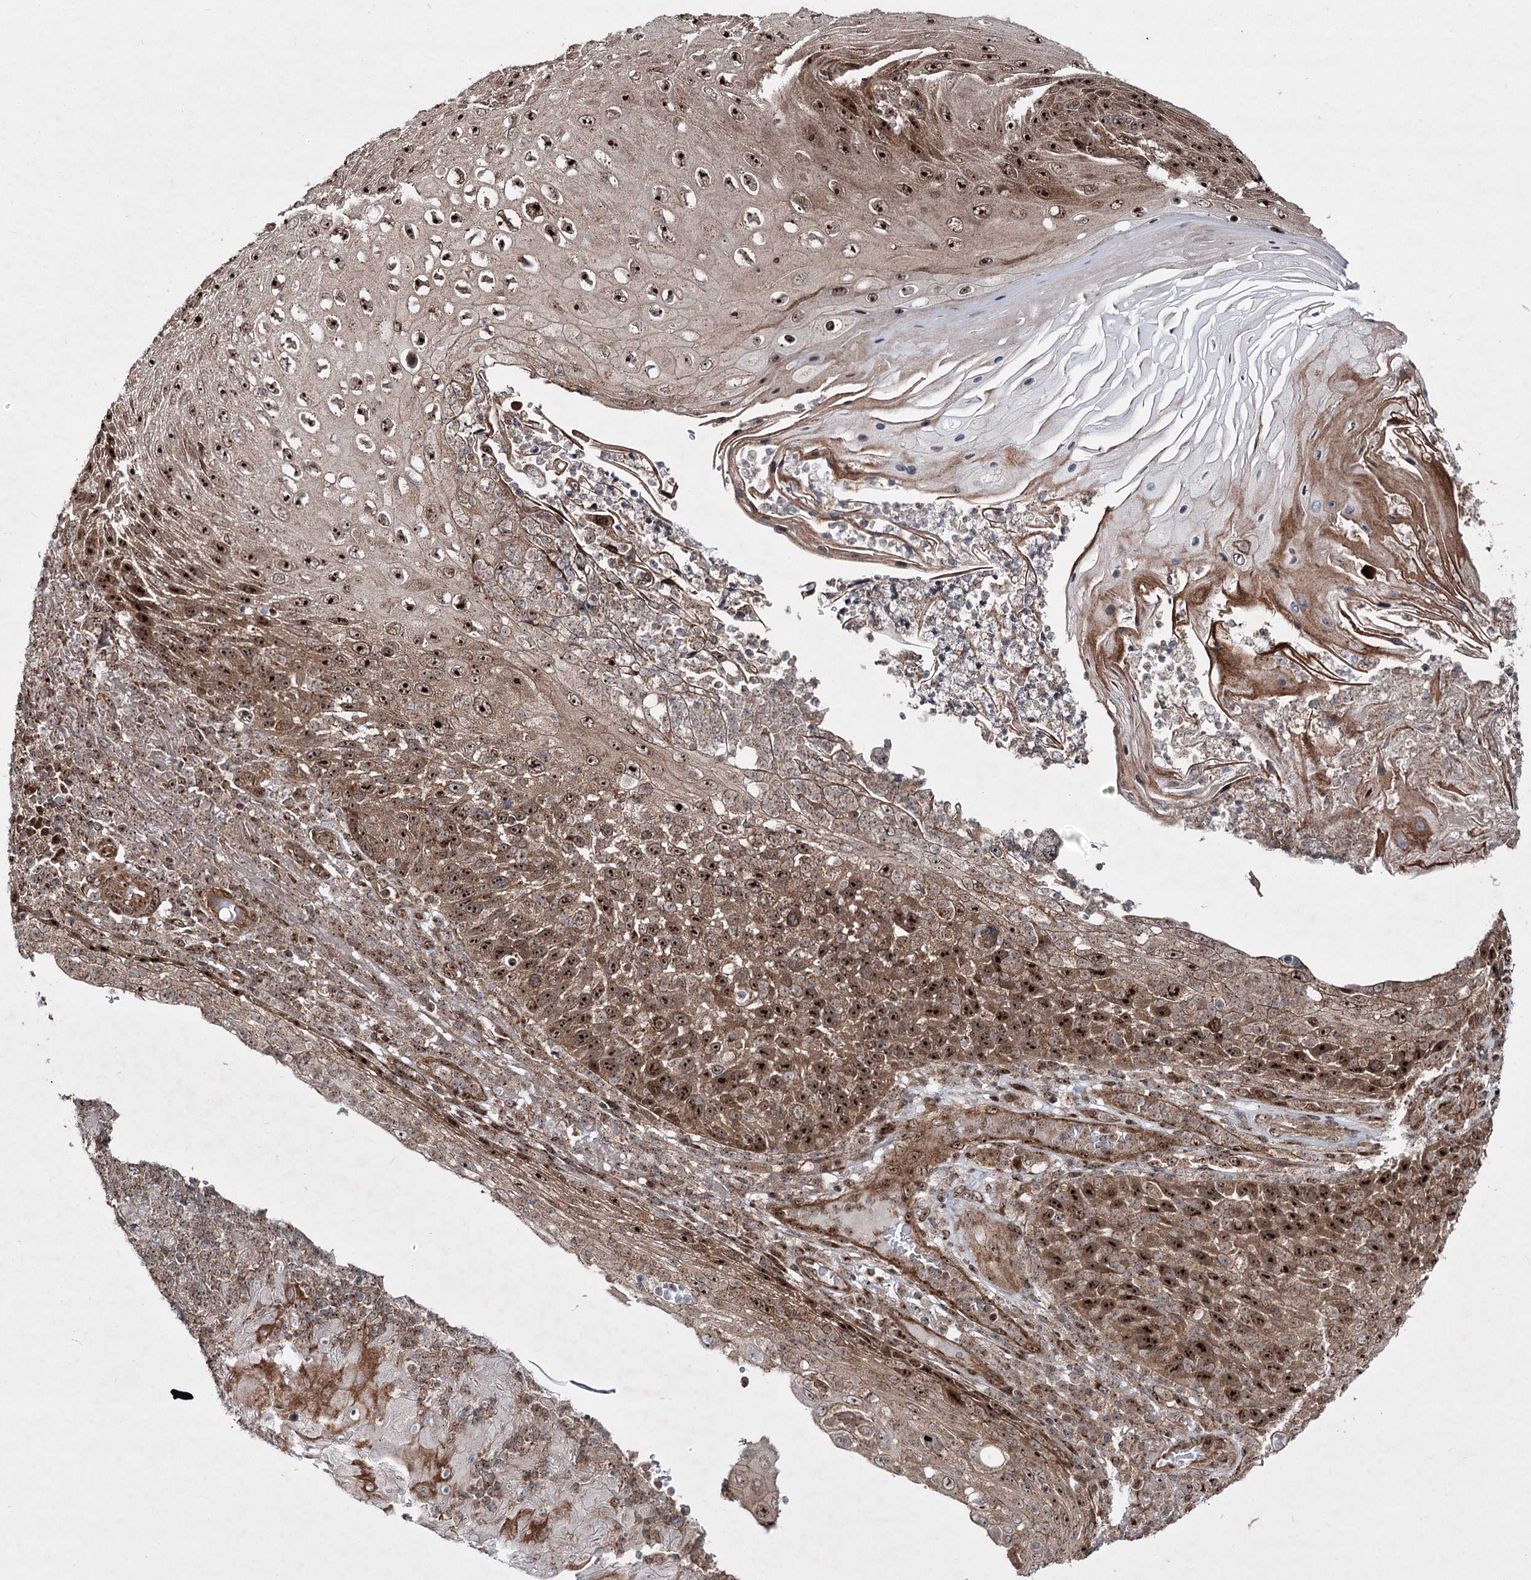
{"staining": {"intensity": "strong", "quantity": ">75%", "location": "cytoplasmic/membranous,nuclear"}, "tissue": "skin cancer", "cell_type": "Tumor cells", "image_type": "cancer", "snomed": [{"axis": "morphology", "description": "Squamous cell carcinoma, NOS"}, {"axis": "topography", "description": "Skin"}], "caption": "Skin cancer (squamous cell carcinoma) stained for a protein (brown) demonstrates strong cytoplasmic/membranous and nuclear positive positivity in about >75% of tumor cells.", "gene": "SERINC5", "patient": {"sex": "female", "age": 88}}